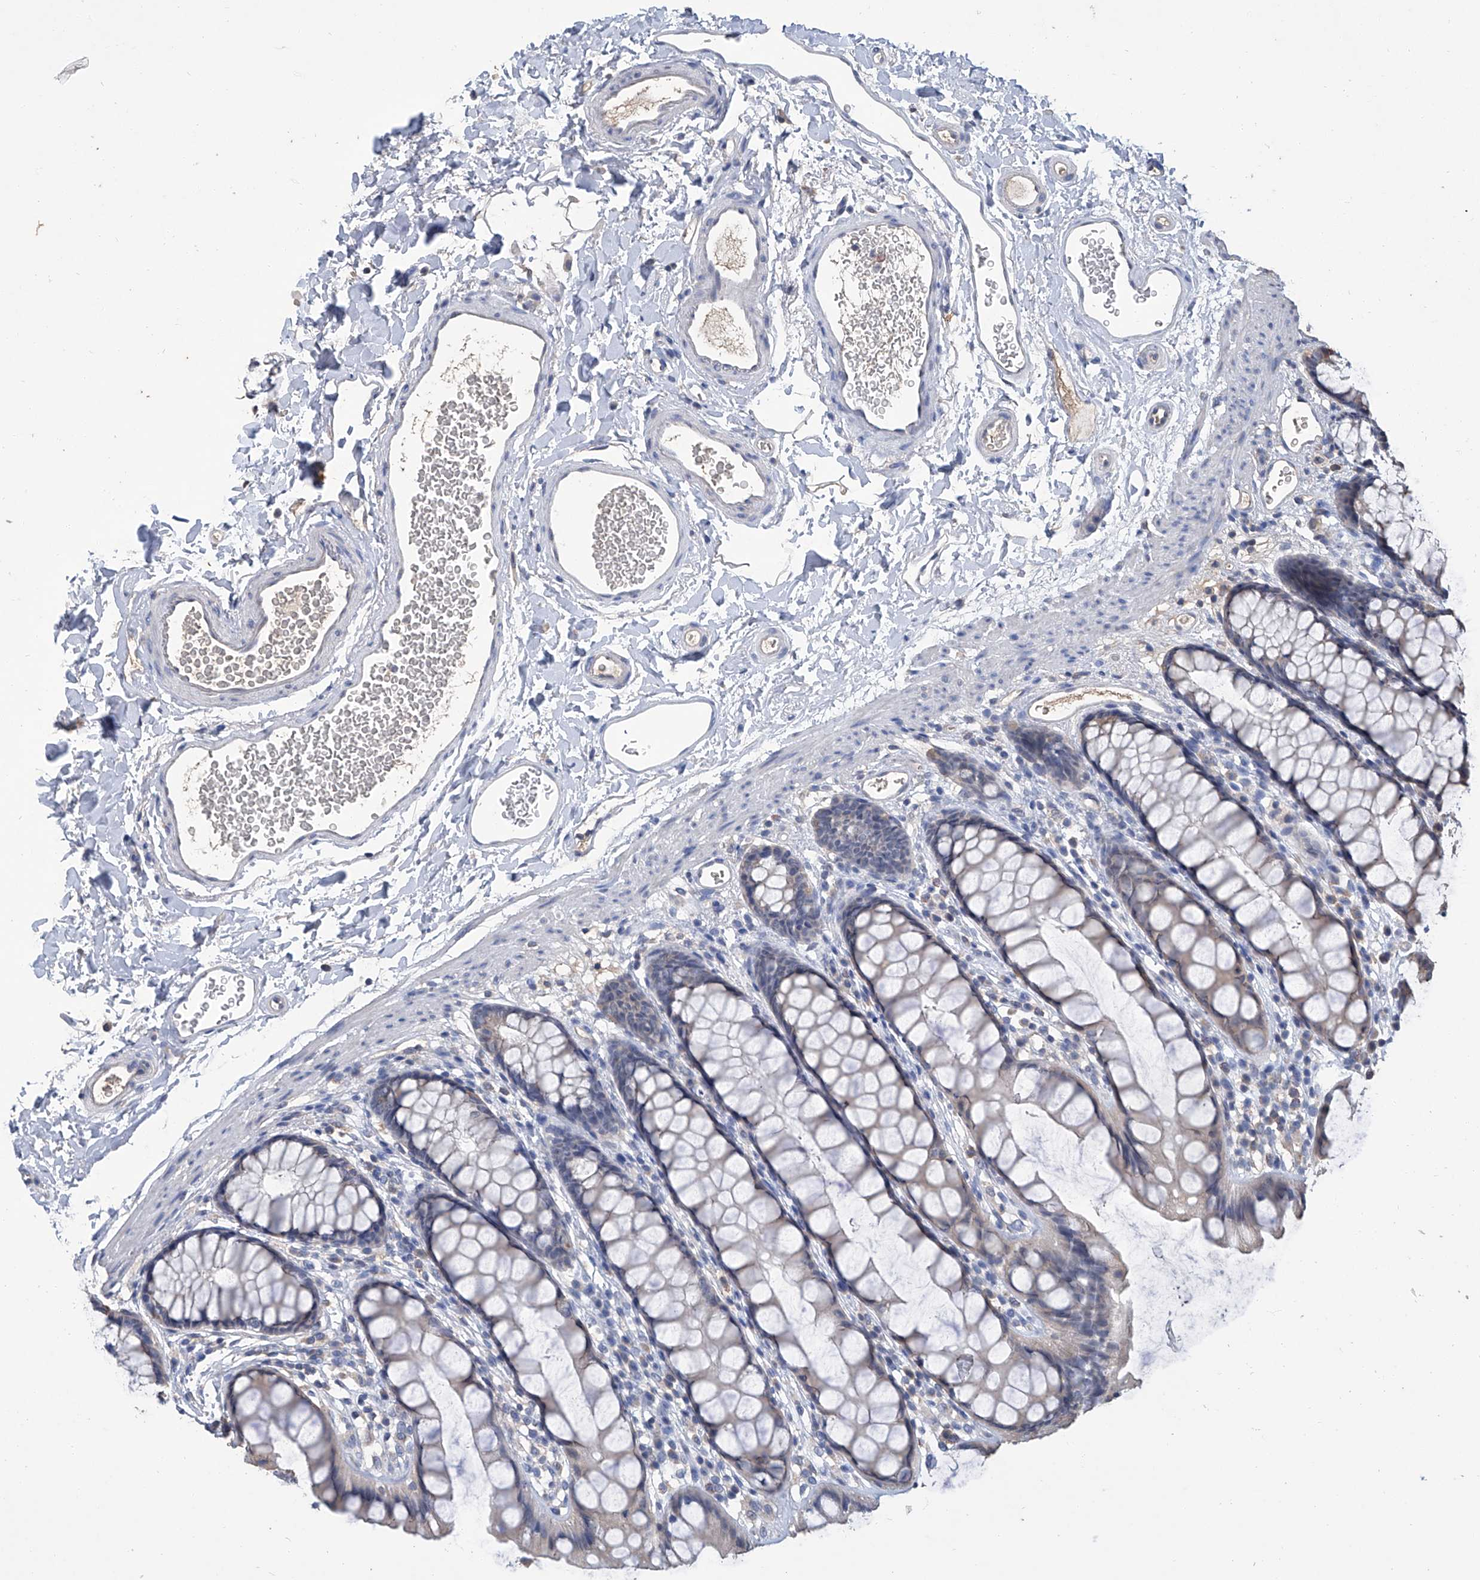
{"staining": {"intensity": "negative", "quantity": "none", "location": "none"}, "tissue": "rectum", "cell_type": "Glandular cells", "image_type": "normal", "snomed": [{"axis": "morphology", "description": "Normal tissue, NOS"}, {"axis": "topography", "description": "Rectum"}], "caption": "High power microscopy photomicrograph of an immunohistochemistry (IHC) photomicrograph of unremarkable rectum, revealing no significant expression in glandular cells.", "gene": "GPT", "patient": {"sex": "female", "age": 65}}